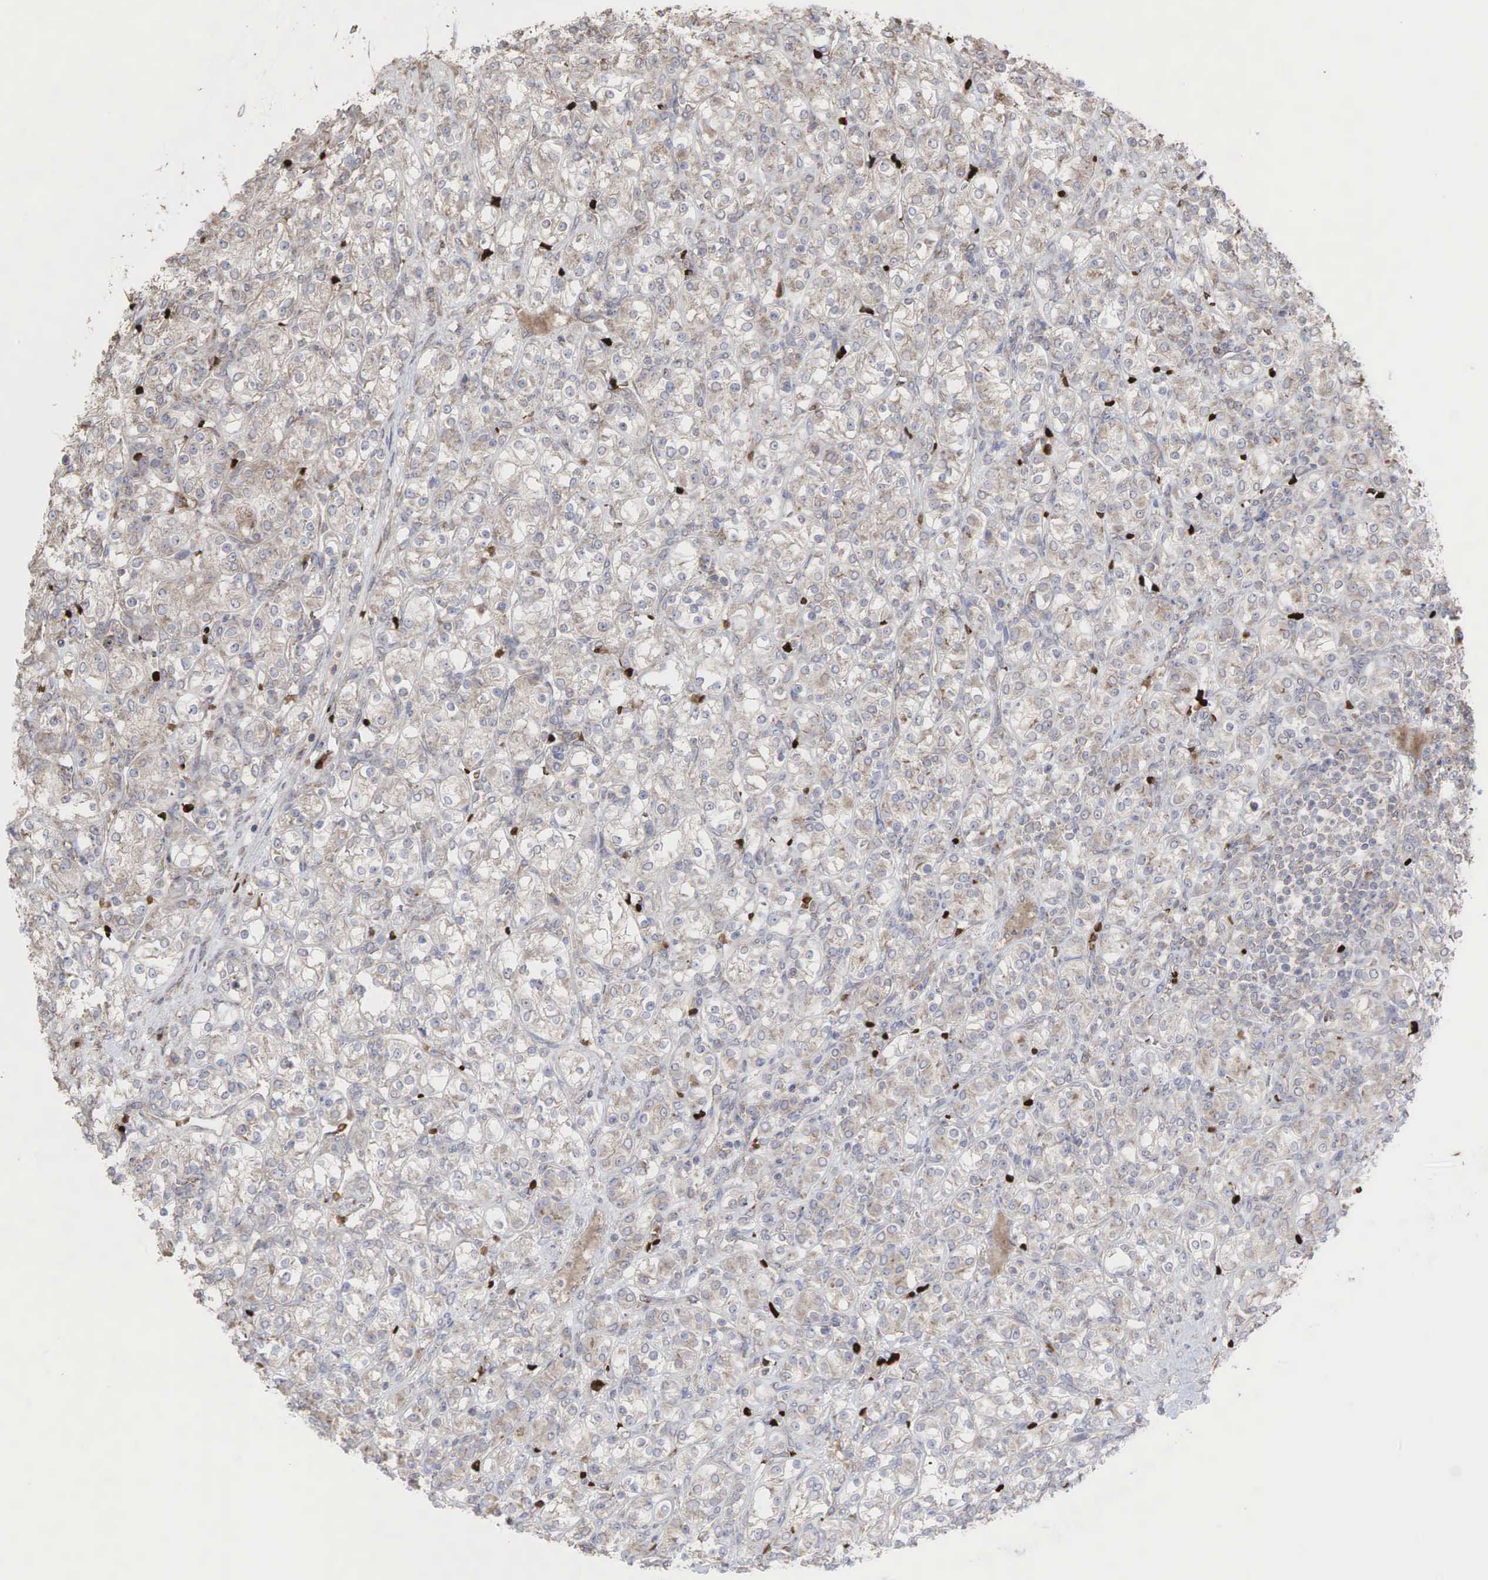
{"staining": {"intensity": "weak", "quantity": ">75%", "location": "cytoplasmic/membranous"}, "tissue": "renal cancer", "cell_type": "Tumor cells", "image_type": "cancer", "snomed": [{"axis": "morphology", "description": "Adenocarcinoma, NOS"}, {"axis": "topography", "description": "Kidney"}], "caption": "IHC staining of renal cancer, which displays low levels of weak cytoplasmic/membranous expression in about >75% of tumor cells indicating weak cytoplasmic/membranous protein staining. The staining was performed using DAB (brown) for protein detection and nuclei were counterstained in hematoxylin (blue).", "gene": "PABPC5", "patient": {"sex": "male", "age": 77}}